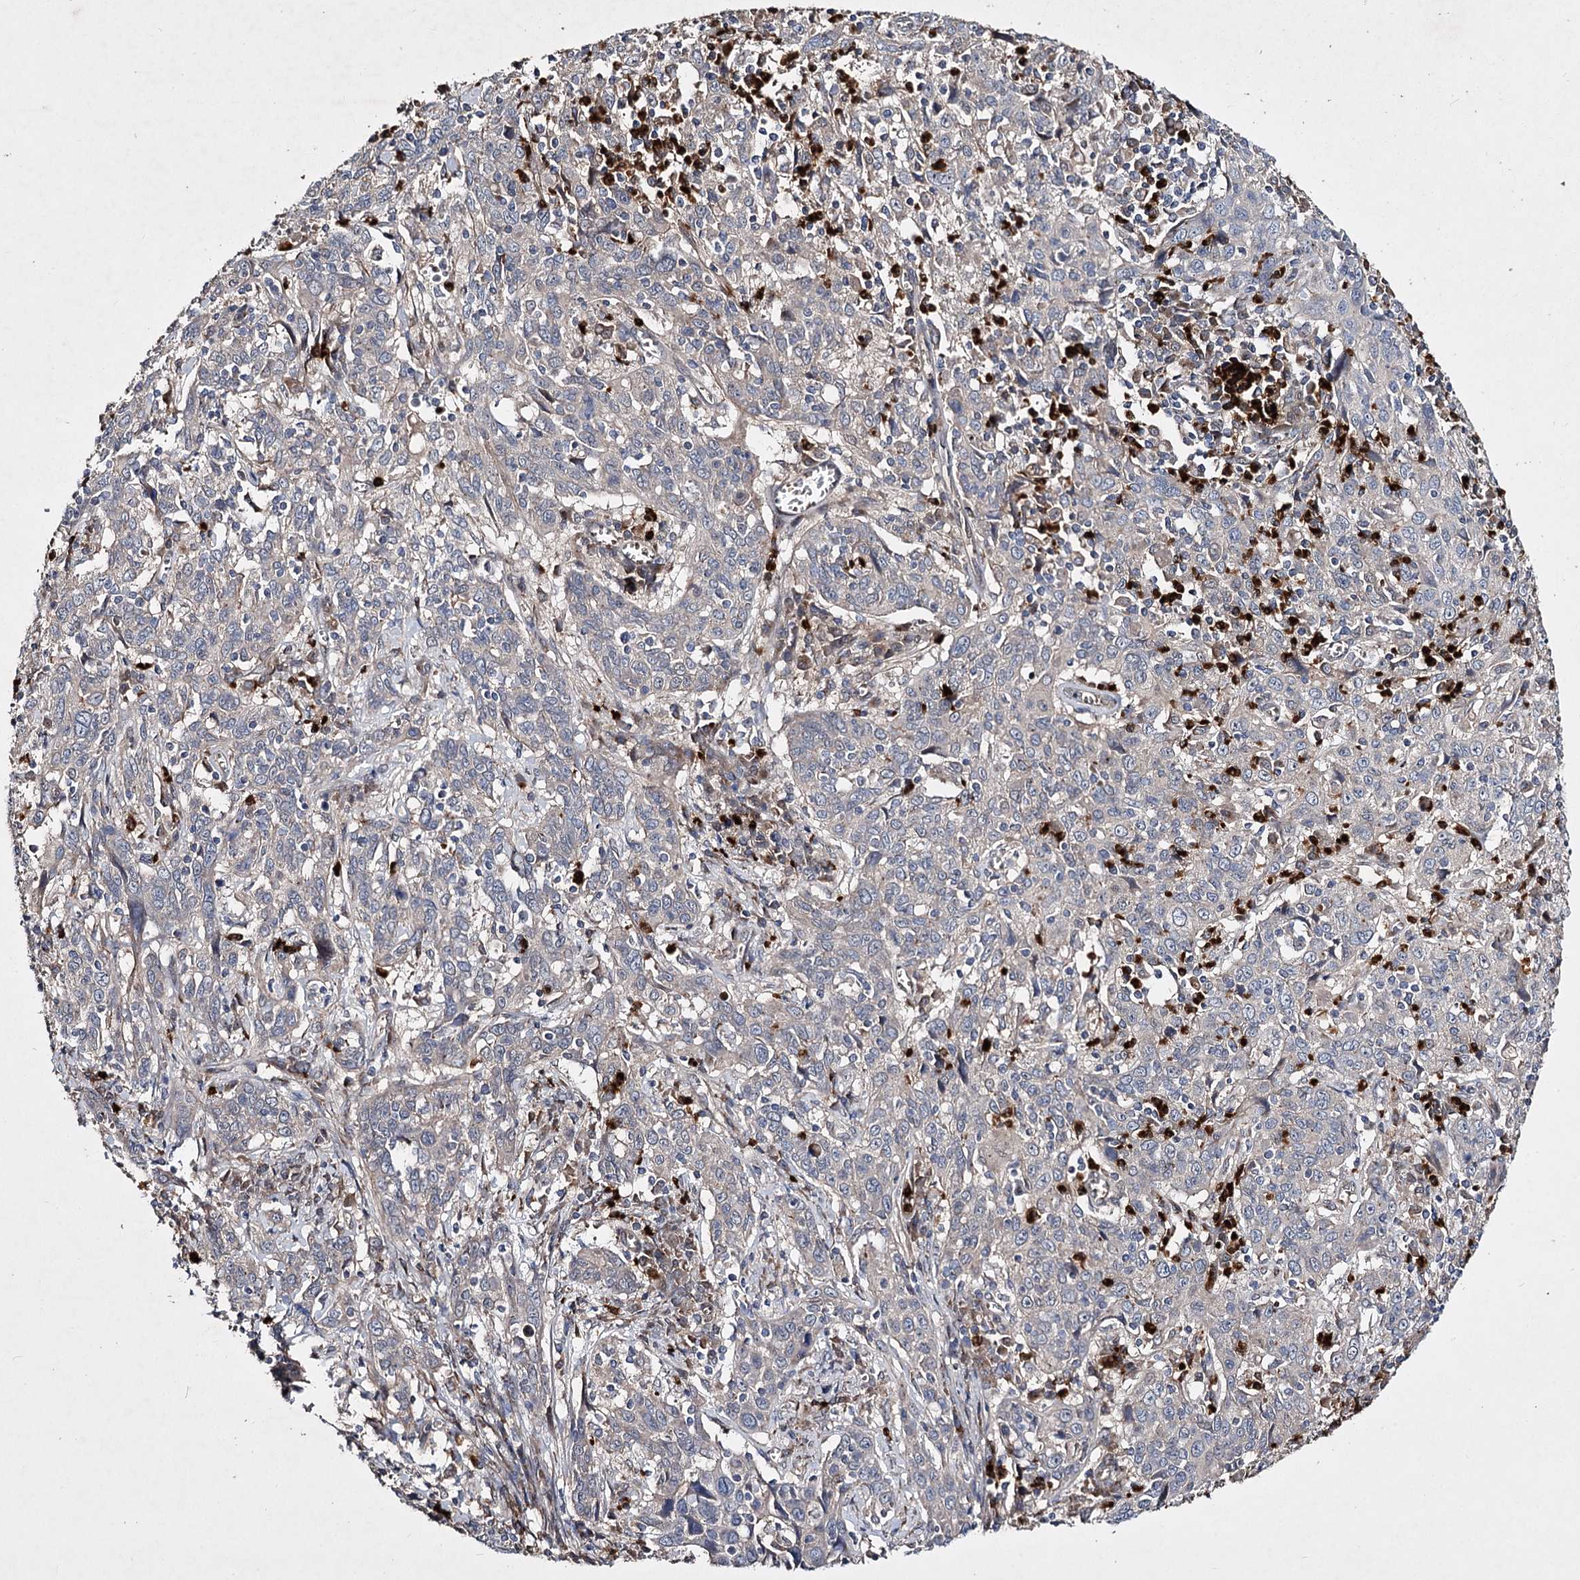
{"staining": {"intensity": "negative", "quantity": "none", "location": "none"}, "tissue": "cervical cancer", "cell_type": "Tumor cells", "image_type": "cancer", "snomed": [{"axis": "morphology", "description": "Squamous cell carcinoma, NOS"}, {"axis": "topography", "description": "Cervix"}], "caption": "IHC photomicrograph of neoplastic tissue: human cervical cancer stained with DAB (3,3'-diaminobenzidine) shows no significant protein expression in tumor cells. The staining is performed using DAB (3,3'-diaminobenzidine) brown chromogen with nuclei counter-stained in using hematoxylin.", "gene": "MINDY3", "patient": {"sex": "female", "age": 46}}